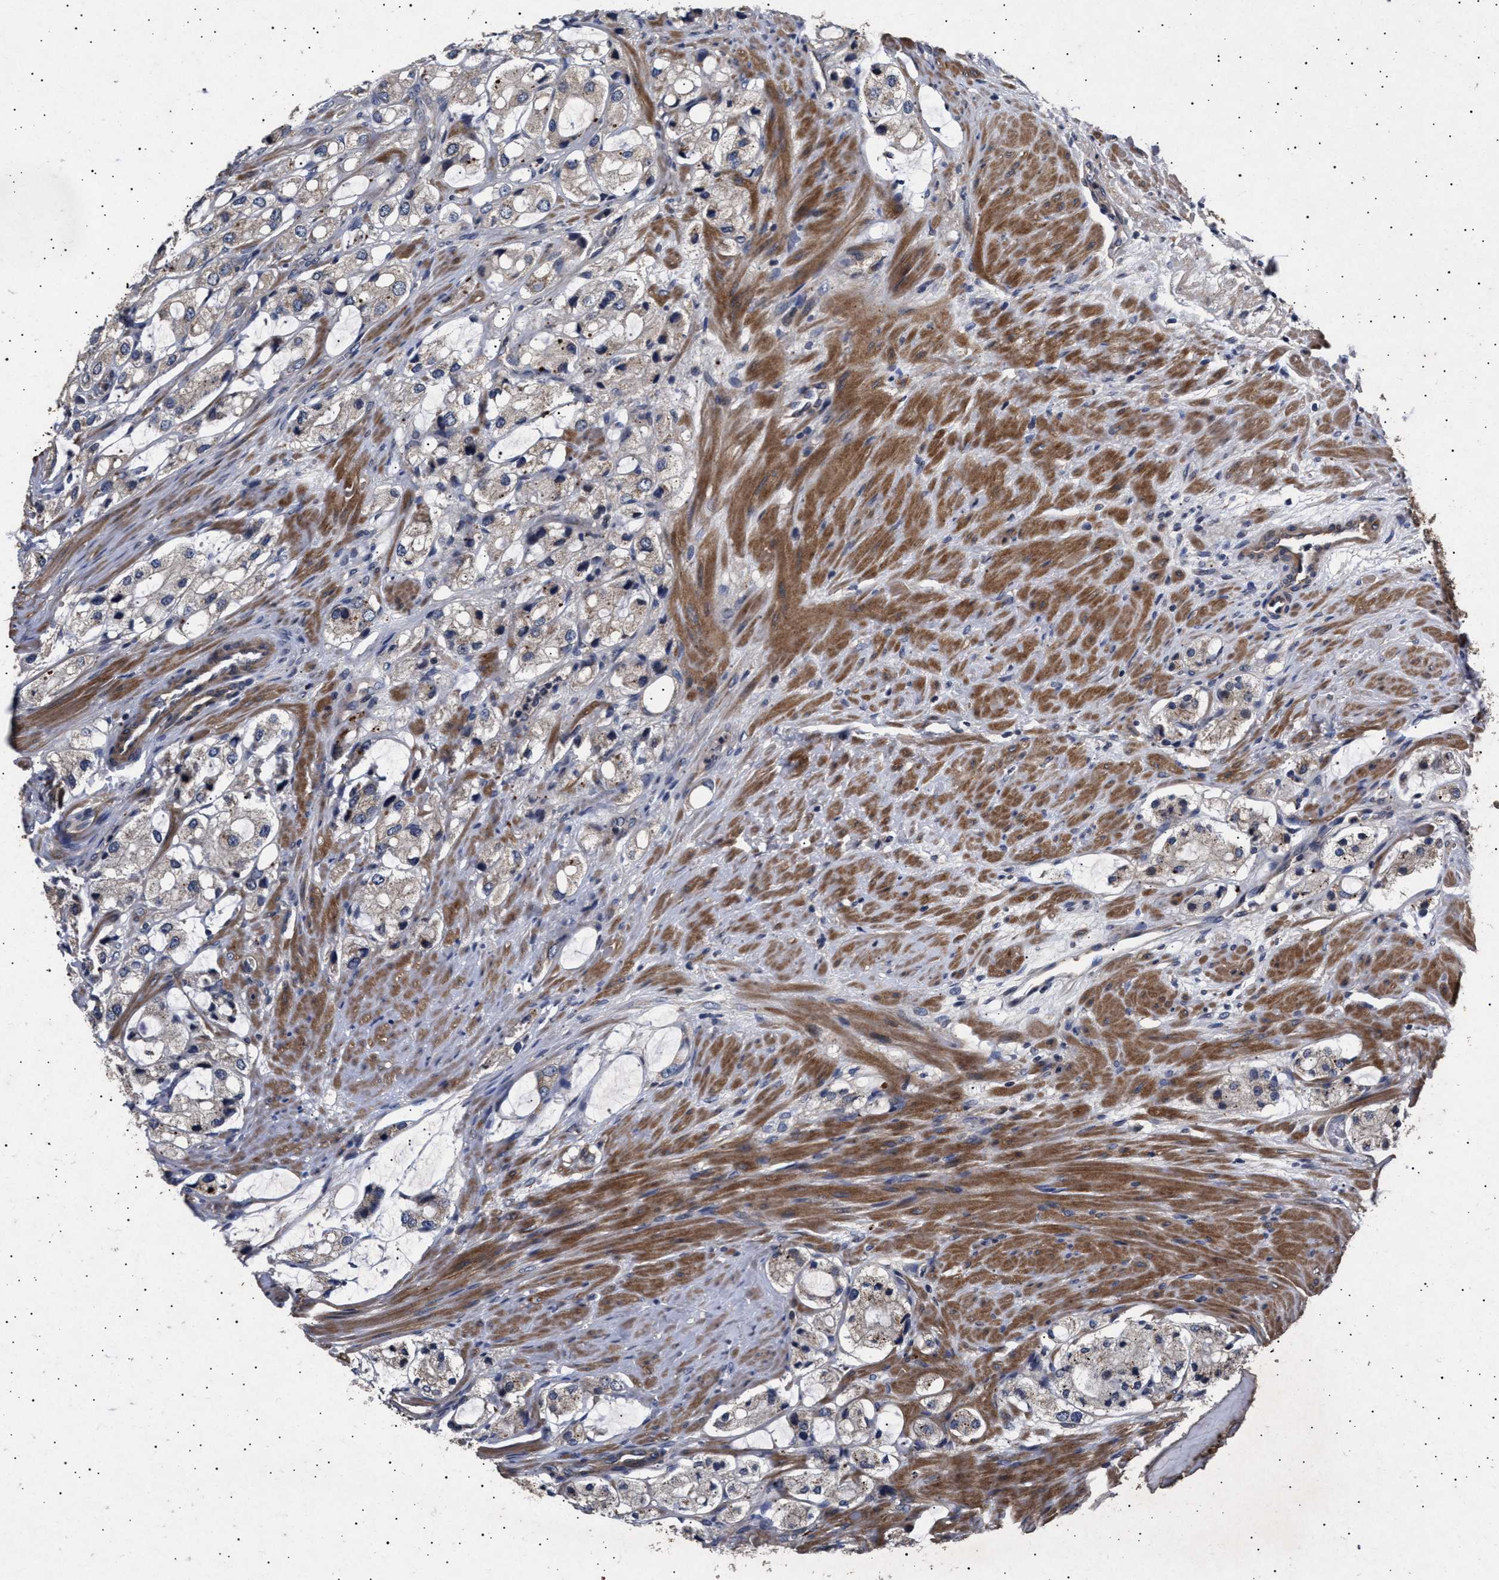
{"staining": {"intensity": "weak", "quantity": "25%-75%", "location": "cytoplasmic/membranous"}, "tissue": "prostate cancer", "cell_type": "Tumor cells", "image_type": "cancer", "snomed": [{"axis": "morphology", "description": "Adenocarcinoma, High grade"}, {"axis": "topography", "description": "Prostate"}], "caption": "Immunohistochemical staining of prostate cancer demonstrates low levels of weak cytoplasmic/membranous protein staining in approximately 25%-75% of tumor cells. (brown staining indicates protein expression, while blue staining denotes nuclei).", "gene": "ITGB5", "patient": {"sex": "male", "age": 65}}